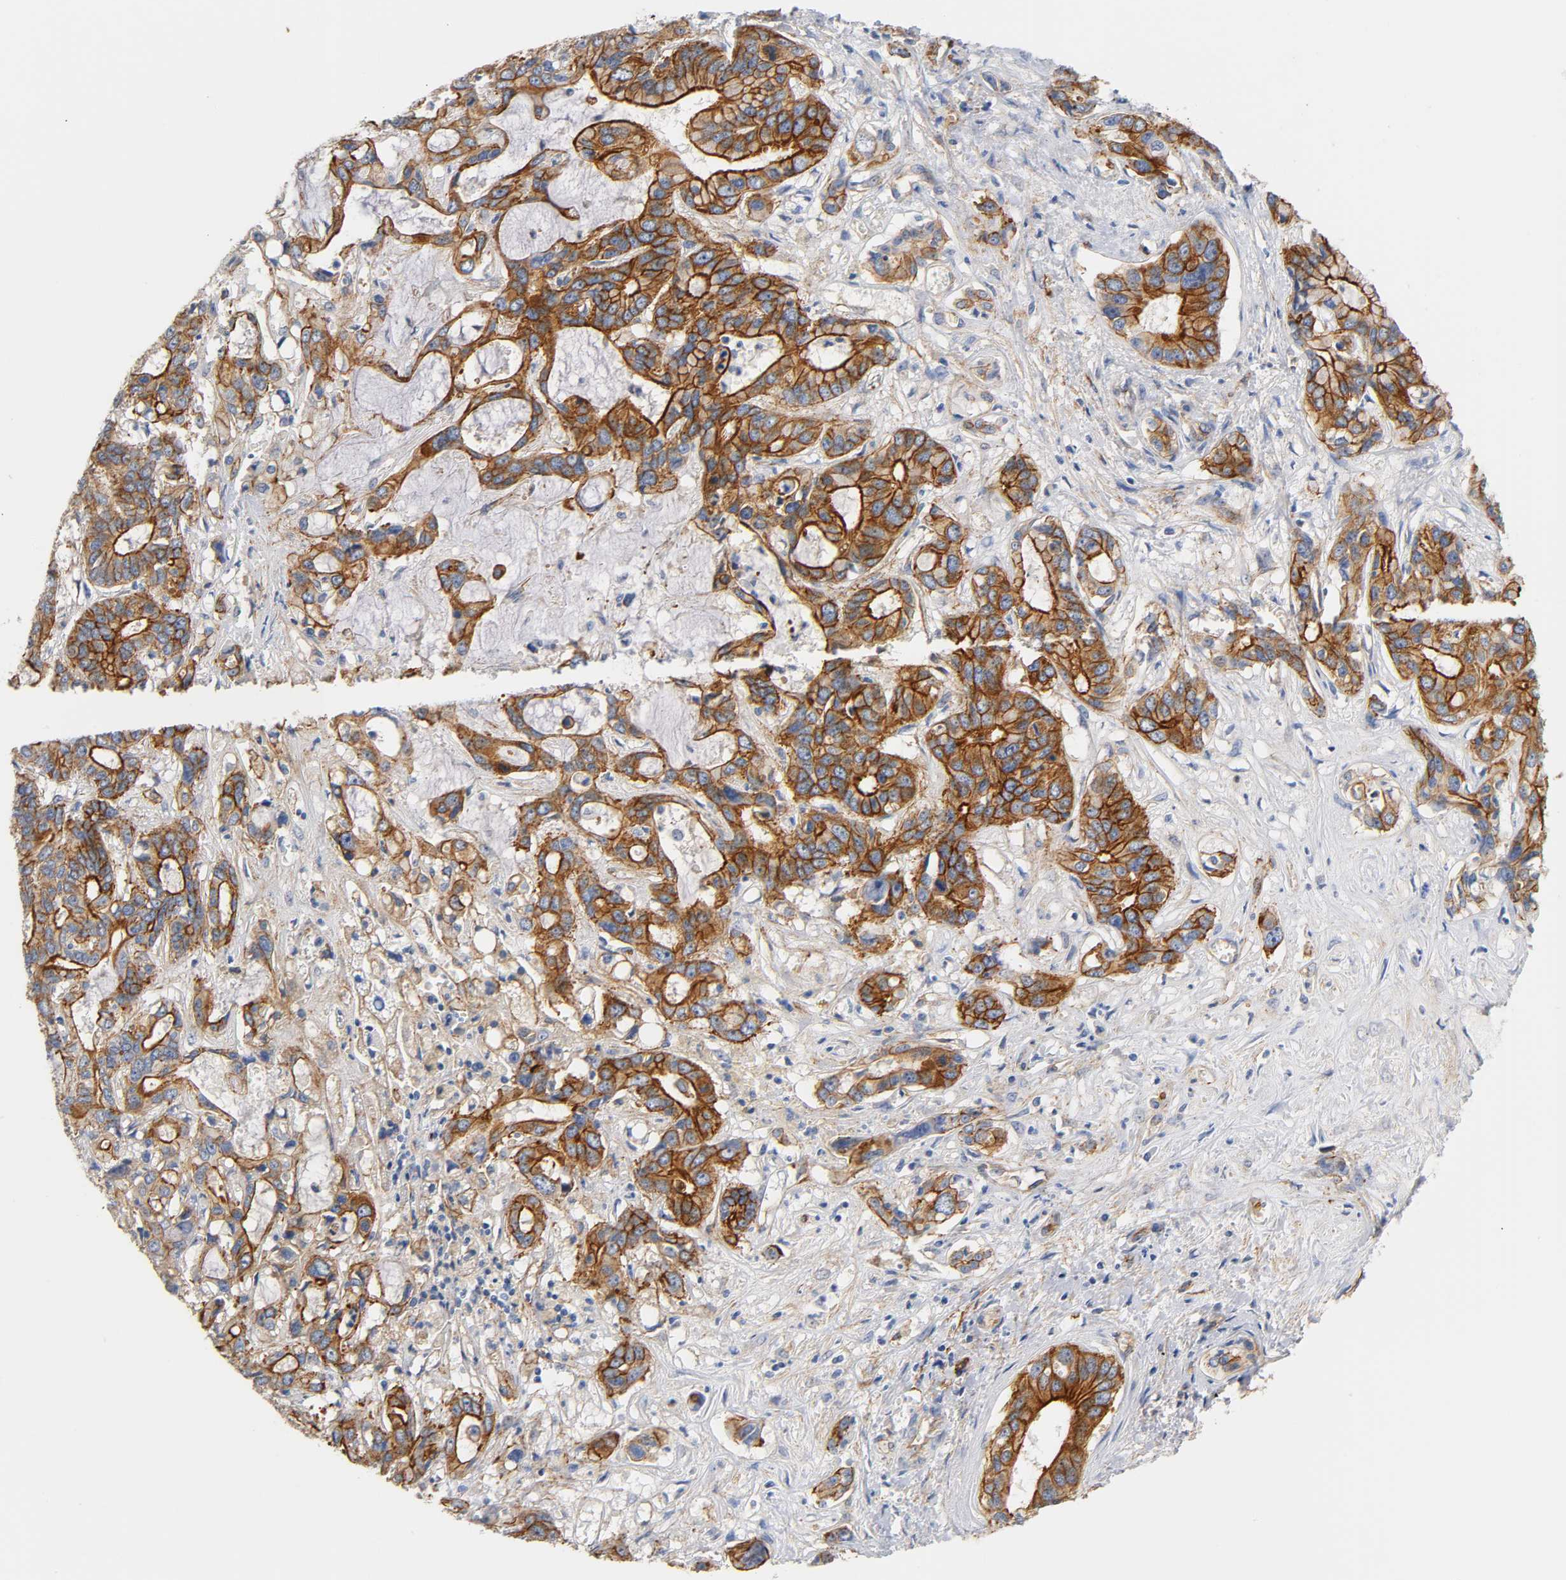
{"staining": {"intensity": "strong", "quantity": ">75%", "location": "cytoplasmic/membranous"}, "tissue": "liver cancer", "cell_type": "Tumor cells", "image_type": "cancer", "snomed": [{"axis": "morphology", "description": "Cholangiocarcinoma"}, {"axis": "topography", "description": "Liver"}], "caption": "Tumor cells demonstrate high levels of strong cytoplasmic/membranous staining in approximately >75% of cells in liver cholangiocarcinoma.", "gene": "SPTAN1", "patient": {"sex": "female", "age": 65}}